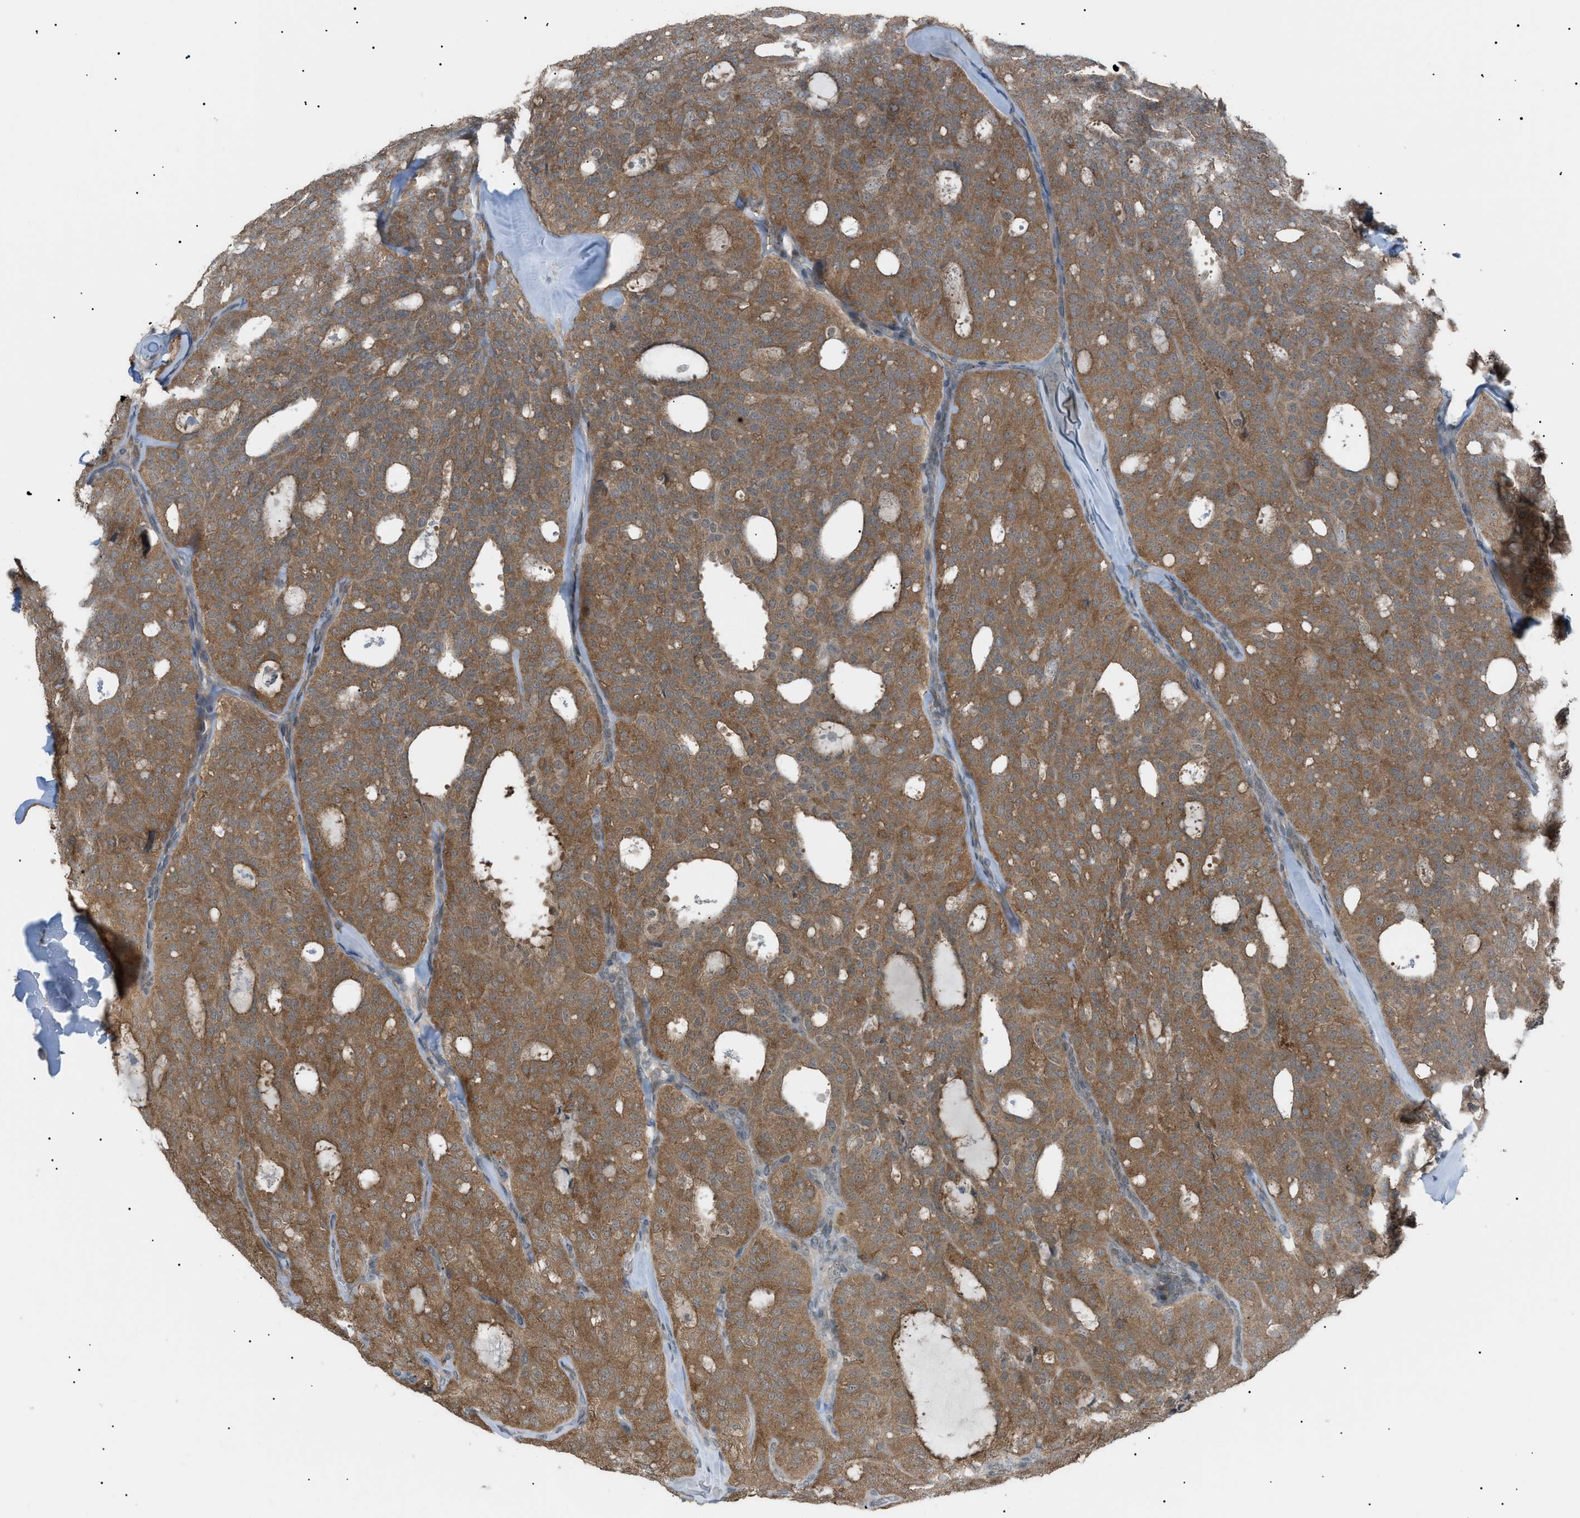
{"staining": {"intensity": "moderate", "quantity": ">75%", "location": "cytoplasmic/membranous"}, "tissue": "thyroid cancer", "cell_type": "Tumor cells", "image_type": "cancer", "snomed": [{"axis": "morphology", "description": "Follicular adenoma carcinoma, NOS"}, {"axis": "topography", "description": "Thyroid gland"}], "caption": "Immunohistochemical staining of human thyroid cancer demonstrates medium levels of moderate cytoplasmic/membranous staining in approximately >75% of tumor cells. The protein of interest is shown in brown color, while the nuclei are stained blue.", "gene": "LPIN2", "patient": {"sex": "male", "age": 75}}